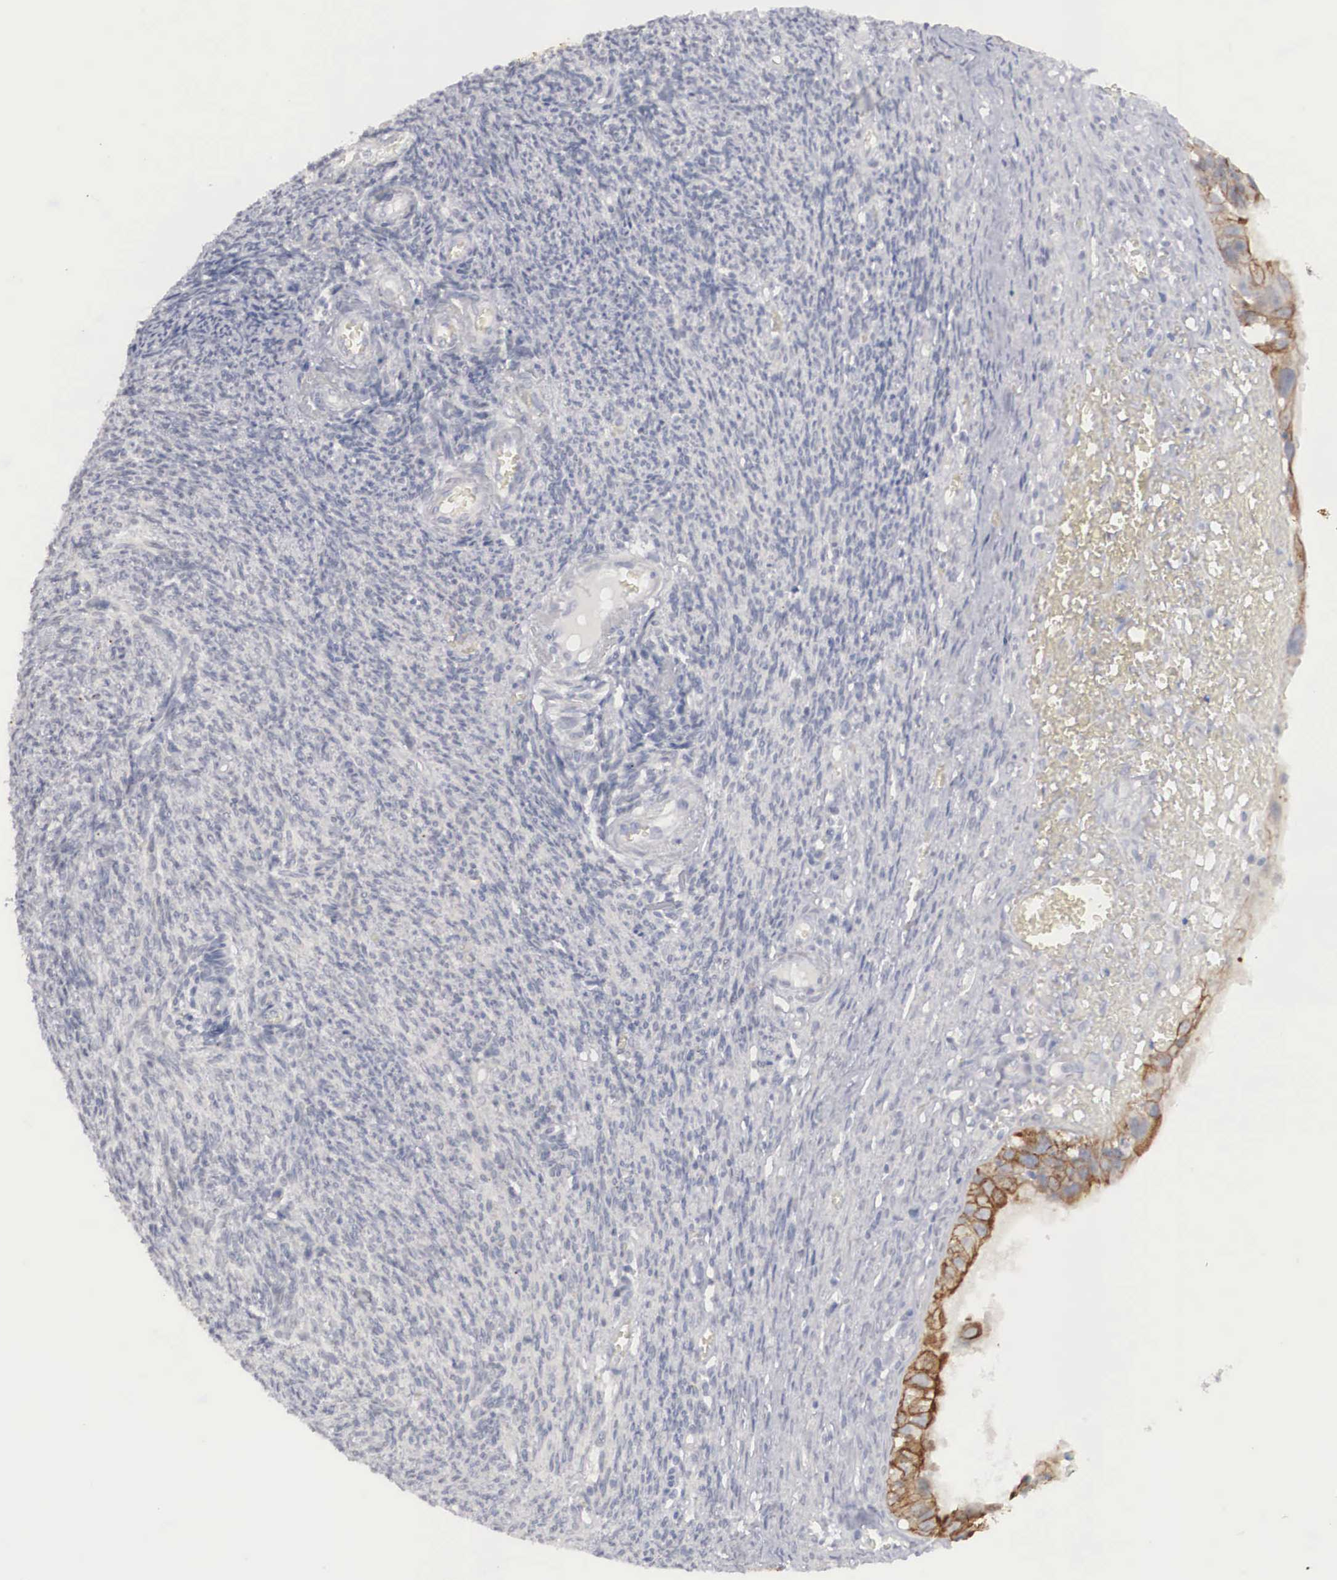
{"staining": {"intensity": "moderate", "quantity": "25%-75%", "location": "cytoplasmic/membranous"}, "tissue": "ovarian cancer", "cell_type": "Tumor cells", "image_type": "cancer", "snomed": [{"axis": "morphology", "description": "Carcinoma, endometroid"}, {"axis": "topography", "description": "Ovary"}], "caption": "Immunohistochemistry histopathology image of human ovarian cancer stained for a protein (brown), which reveals medium levels of moderate cytoplasmic/membranous positivity in about 25%-75% of tumor cells.", "gene": "WDR89", "patient": {"sex": "female", "age": 85}}